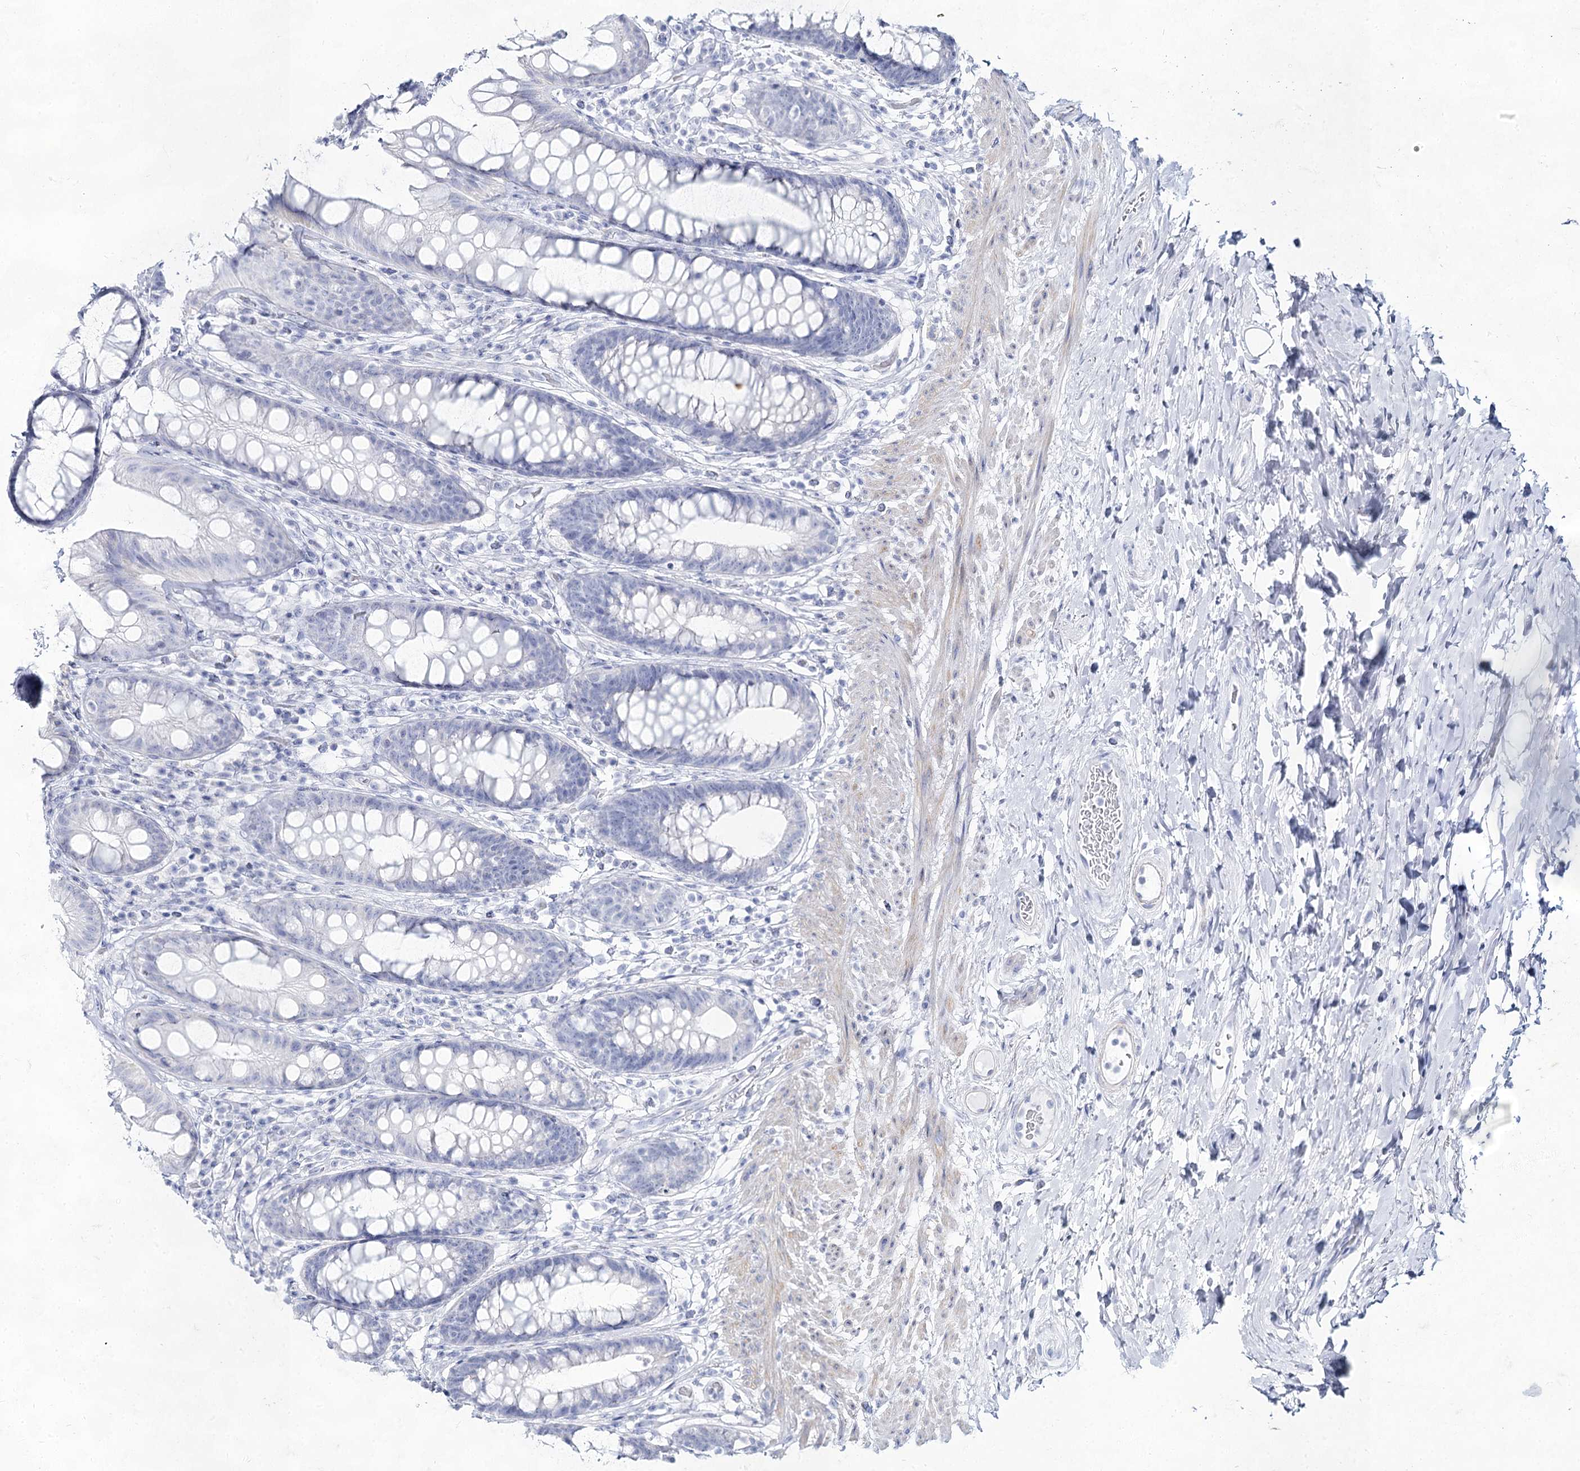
{"staining": {"intensity": "negative", "quantity": "none", "location": "none"}, "tissue": "rectum", "cell_type": "Glandular cells", "image_type": "normal", "snomed": [{"axis": "morphology", "description": "Normal tissue, NOS"}, {"axis": "topography", "description": "Rectum"}], "caption": "The immunohistochemistry photomicrograph has no significant expression in glandular cells of rectum. Brightfield microscopy of immunohistochemistry stained with DAB (3,3'-diaminobenzidine) (brown) and hematoxylin (blue), captured at high magnification.", "gene": "ACRV1", "patient": {"sex": "male", "age": 74}}